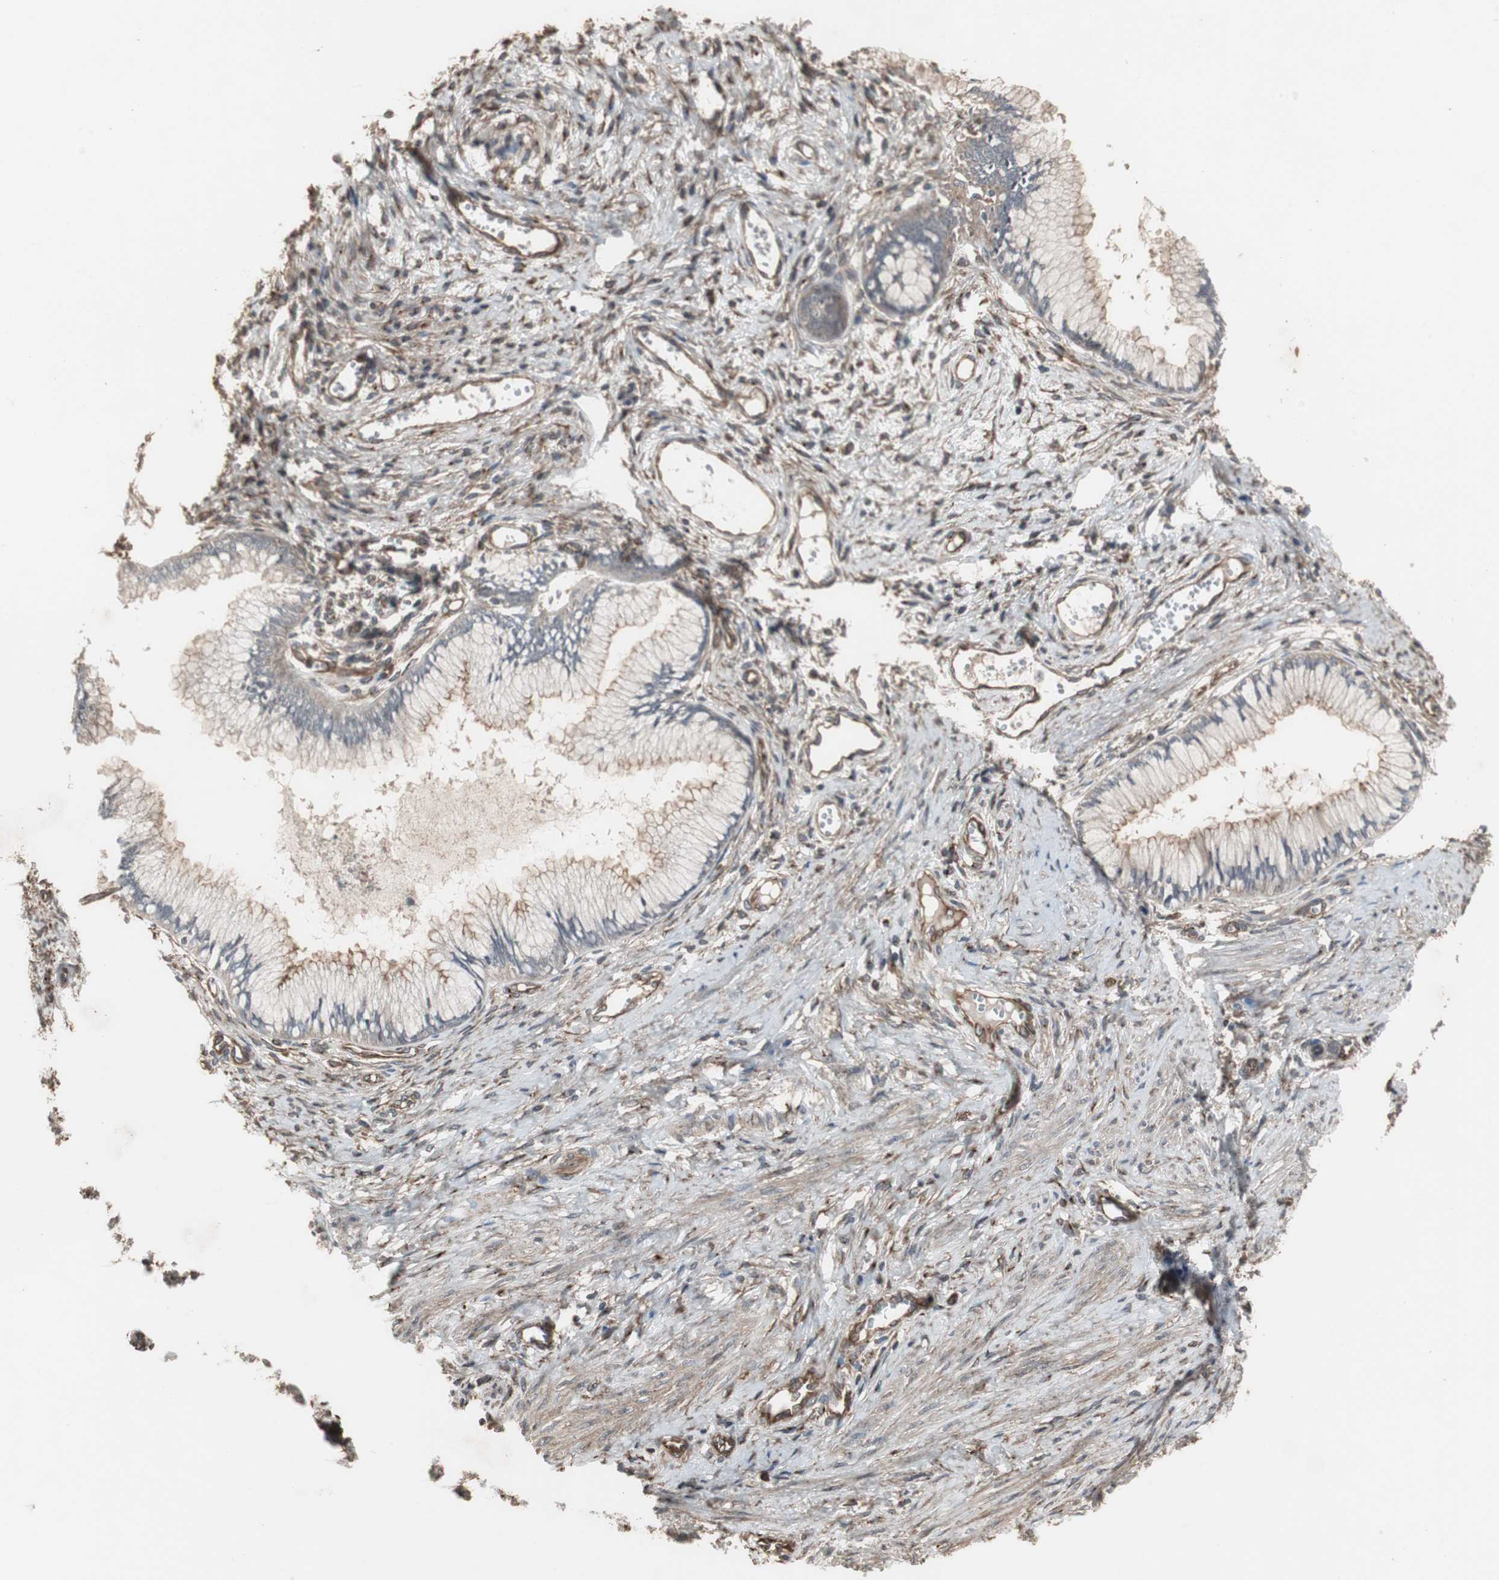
{"staining": {"intensity": "weak", "quantity": ">75%", "location": "cytoplasmic/membranous"}, "tissue": "cervical cancer", "cell_type": "Tumor cells", "image_type": "cancer", "snomed": [{"axis": "morphology", "description": "Adenocarcinoma, NOS"}, {"axis": "topography", "description": "Cervix"}], "caption": "This is a photomicrograph of immunohistochemistry staining of cervical cancer (adenocarcinoma), which shows weak positivity in the cytoplasmic/membranous of tumor cells.", "gene": "ATP2B2", "patient": {"sex": "female", "age": 36}}